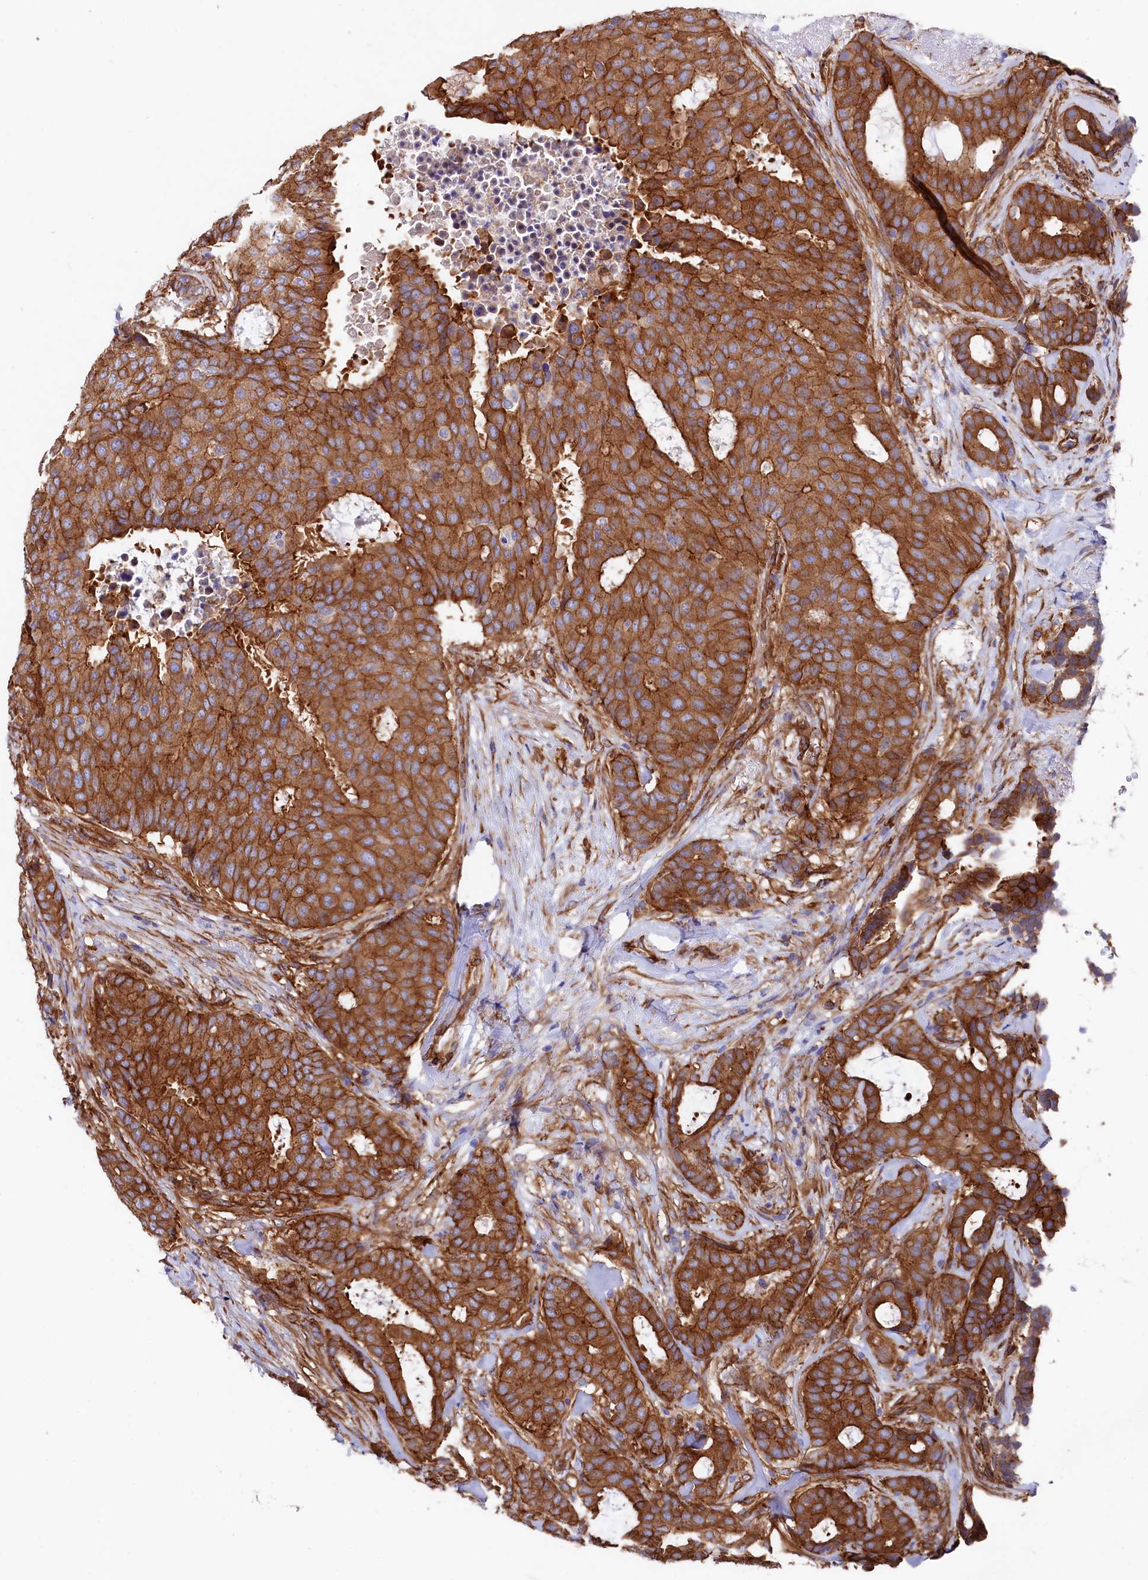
{"staining": {"intensity": "strong", "quantity": ">75%", "location": "cytoplasmic/membranous"}, "tissue": "breast cancer", "cell_type": "Tumor cells", "image_type": "cancer", "snomed": [{"axis": "morphology", "description": "Duct carcinoma"}, {"axis": "topography", "description": "Breast"}], "caption": "Intraductal carcinoma (breast) stained for a protein (brown) demonstrates strong cytoplasmic/membranous positive positivity in about >75% of tumor cells.", "gene": "TNKS1BP1", "patient": {"sex": "female", "age": 75}}